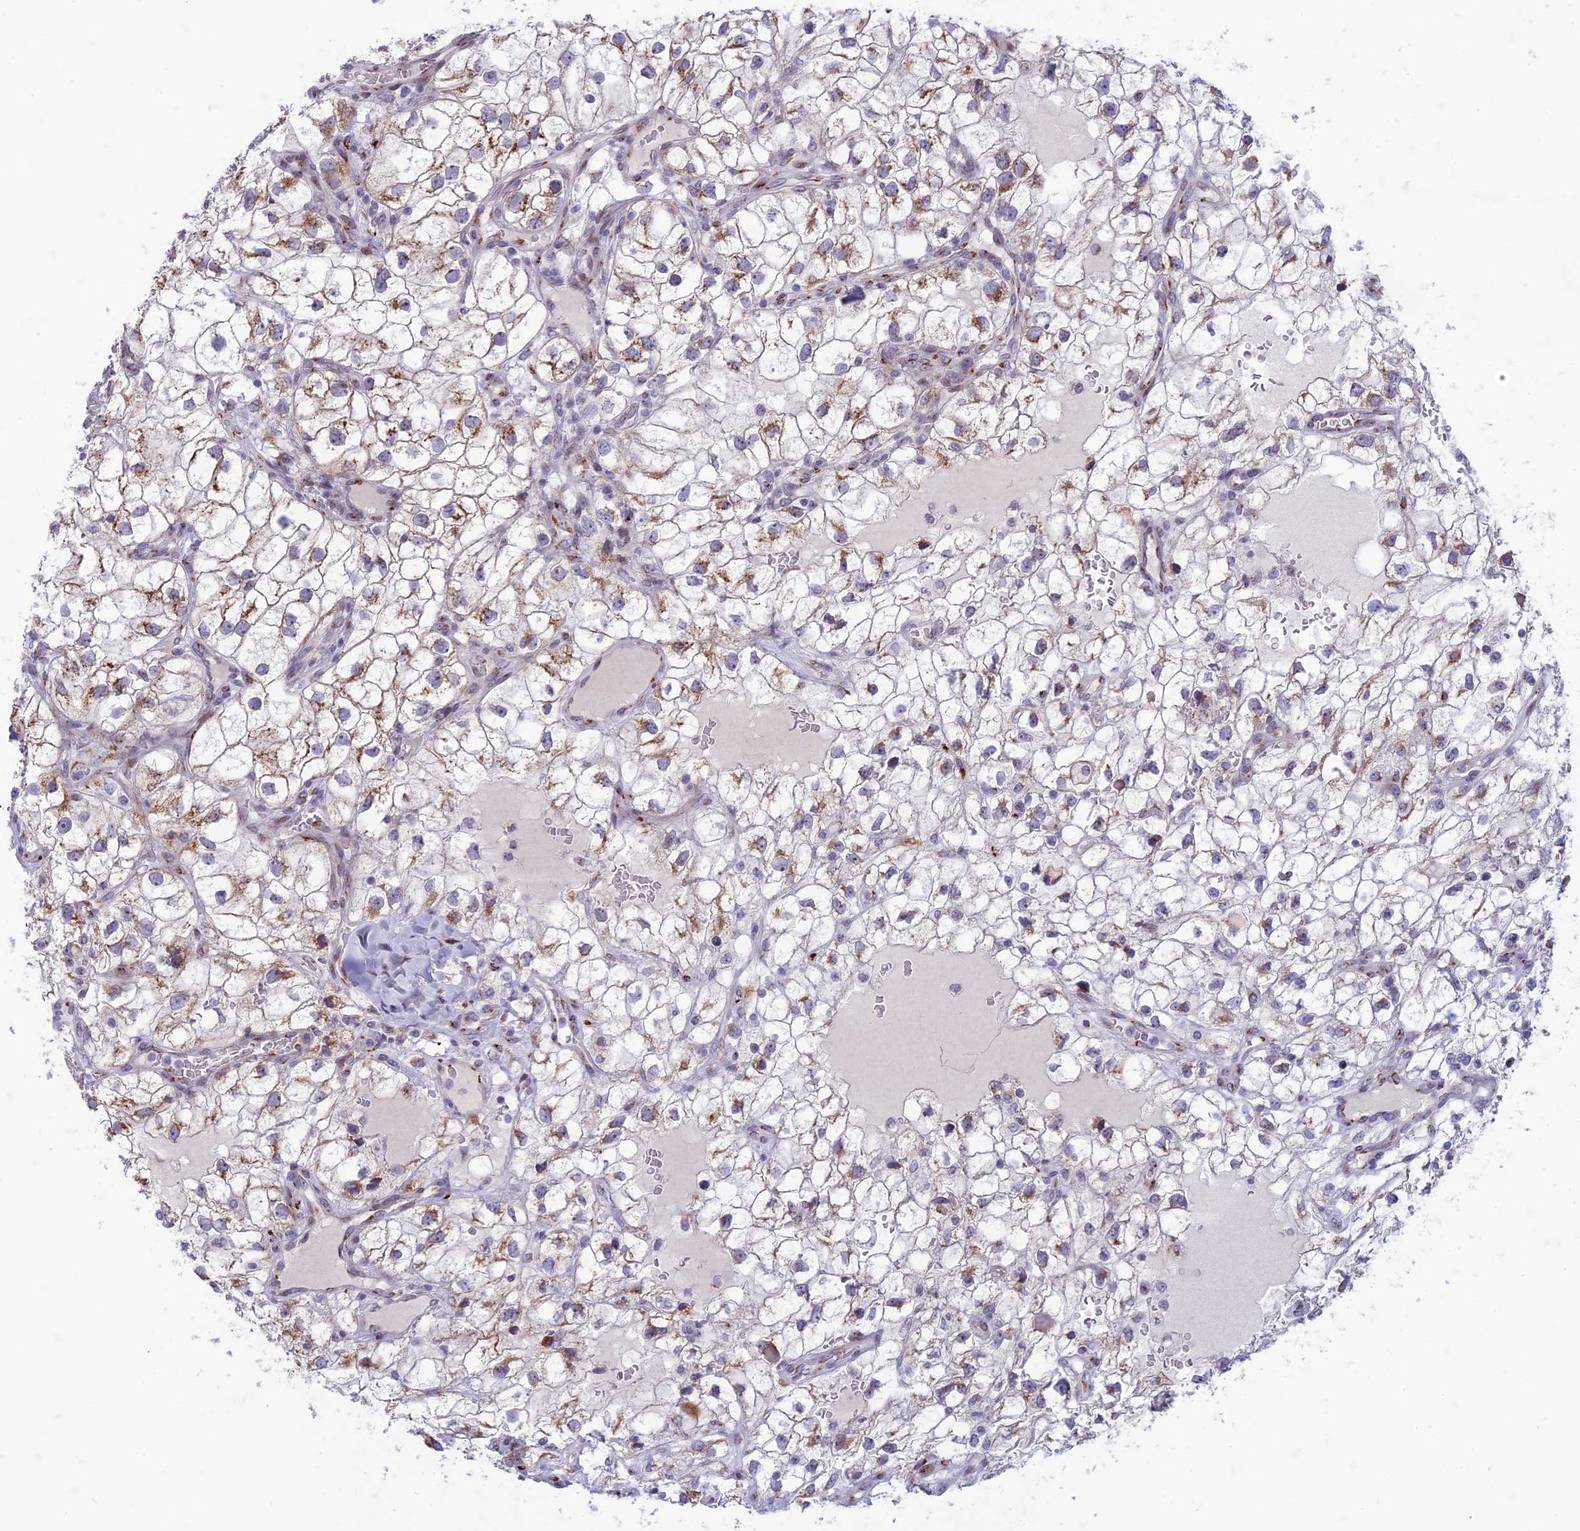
{"staining": {"intensity": "moderate", "quantity": "25%-75%", "location": "cytoplasmic/membranous"}, "tissue": "renal cancer", "cell_type": "Tumor cells", "image_type": "cancer", "snomed": [{"axis": "morphology", "description": "Adenocarcinoma, NOS"}, {"axis": "topography", "description": "Kidney"}], "caption": "An image showing moderate cytoplasmic/membranous expression in about 25%-75% of tumor cells in renal cancer (adenocarcinoma), as visualized by brown immunohistochemical staining.", "gene": "FAM3C", "patient": {"sex": "male", "age": 59}}